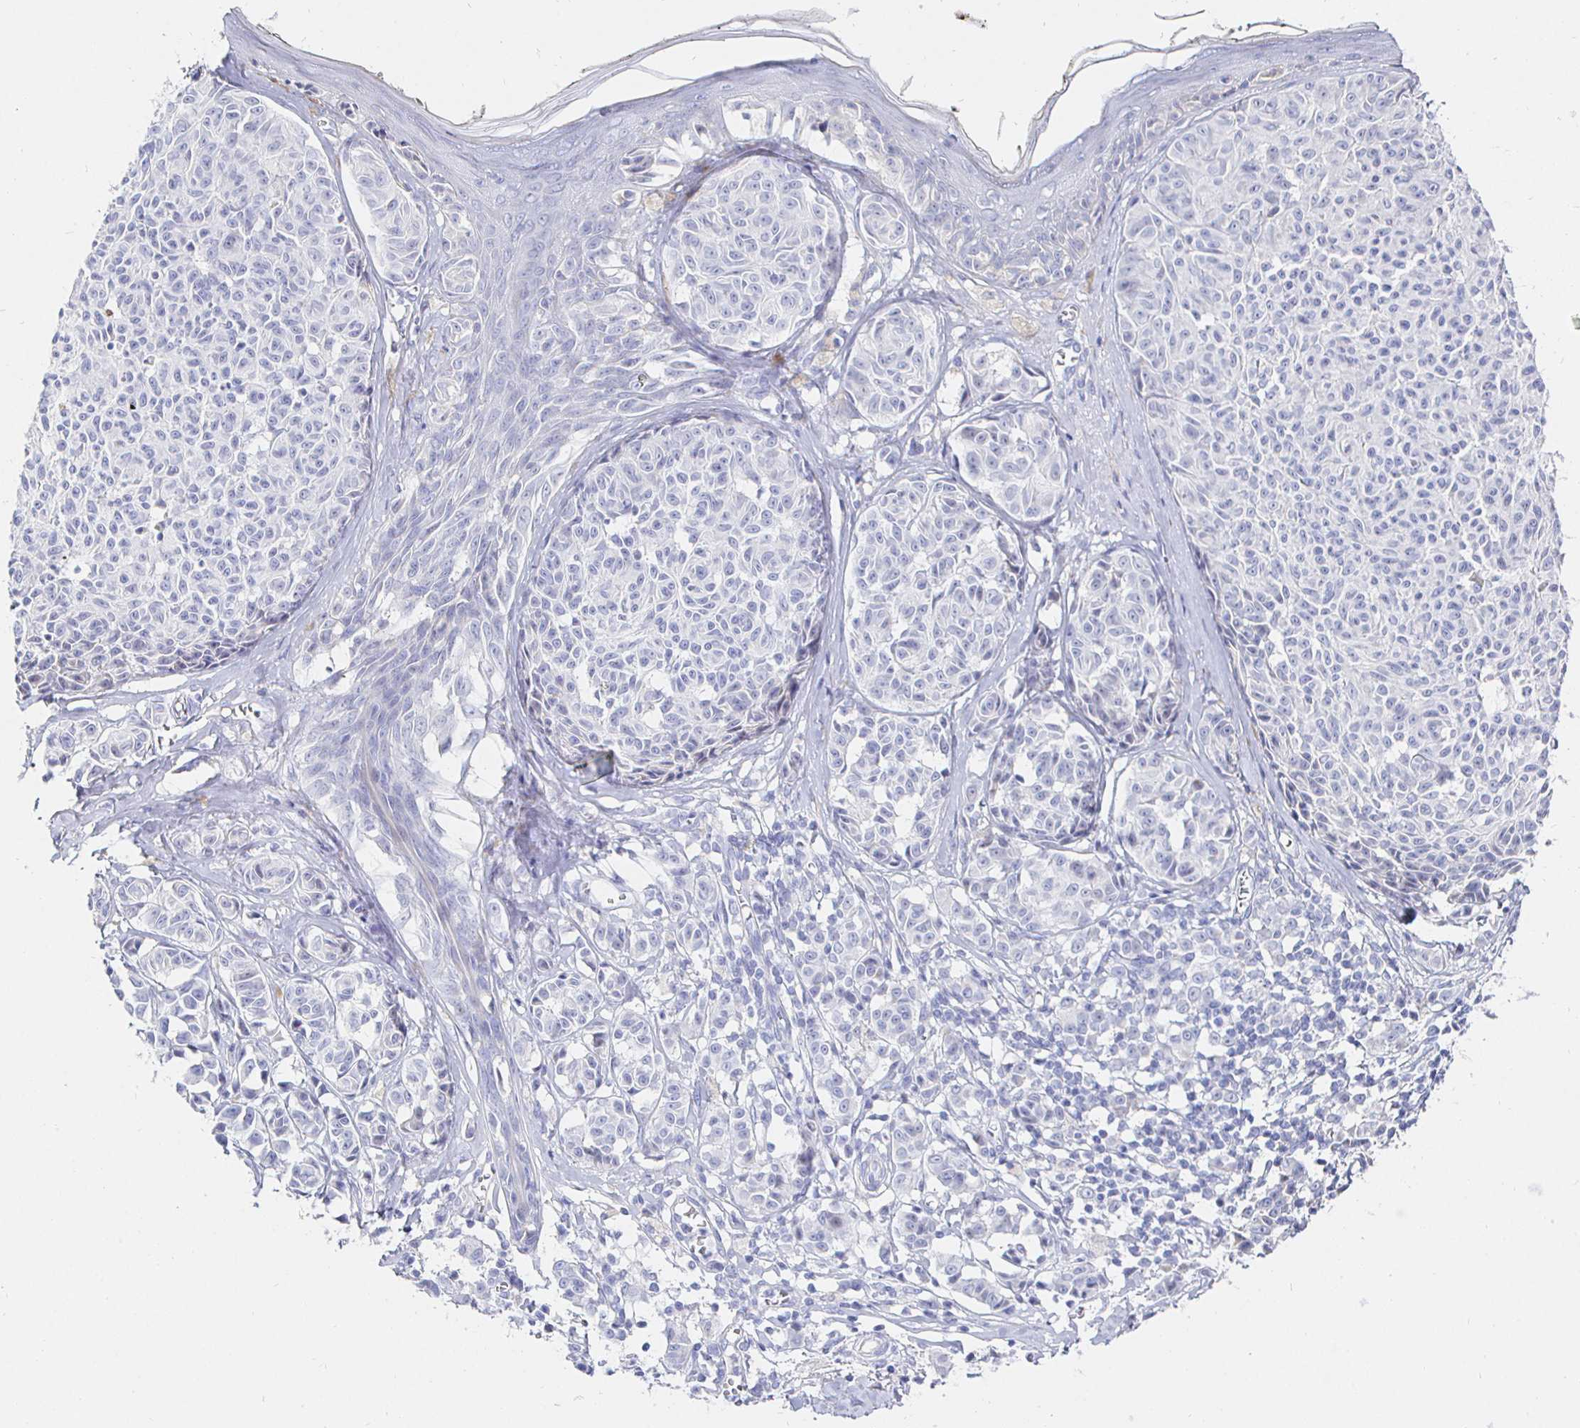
{"staining": {"intensity": "negative", "quantity": "none", "location": "none"}, "tissue": "melanoma", "cell_type": "Tumor cells", "image_type": "cancer", "snomed": [{"axis": "morphology", "description": "Malignant melanoma, NOS"}, {"axis": "topography", "description": "Skin"}], "caption": "IHC image of neoplastic tissue: human melanoma stained with DAB displays no significant protein expression in tumor cells.", "gene": "CR2", "patient": {"sex": "female", "age": 43}}